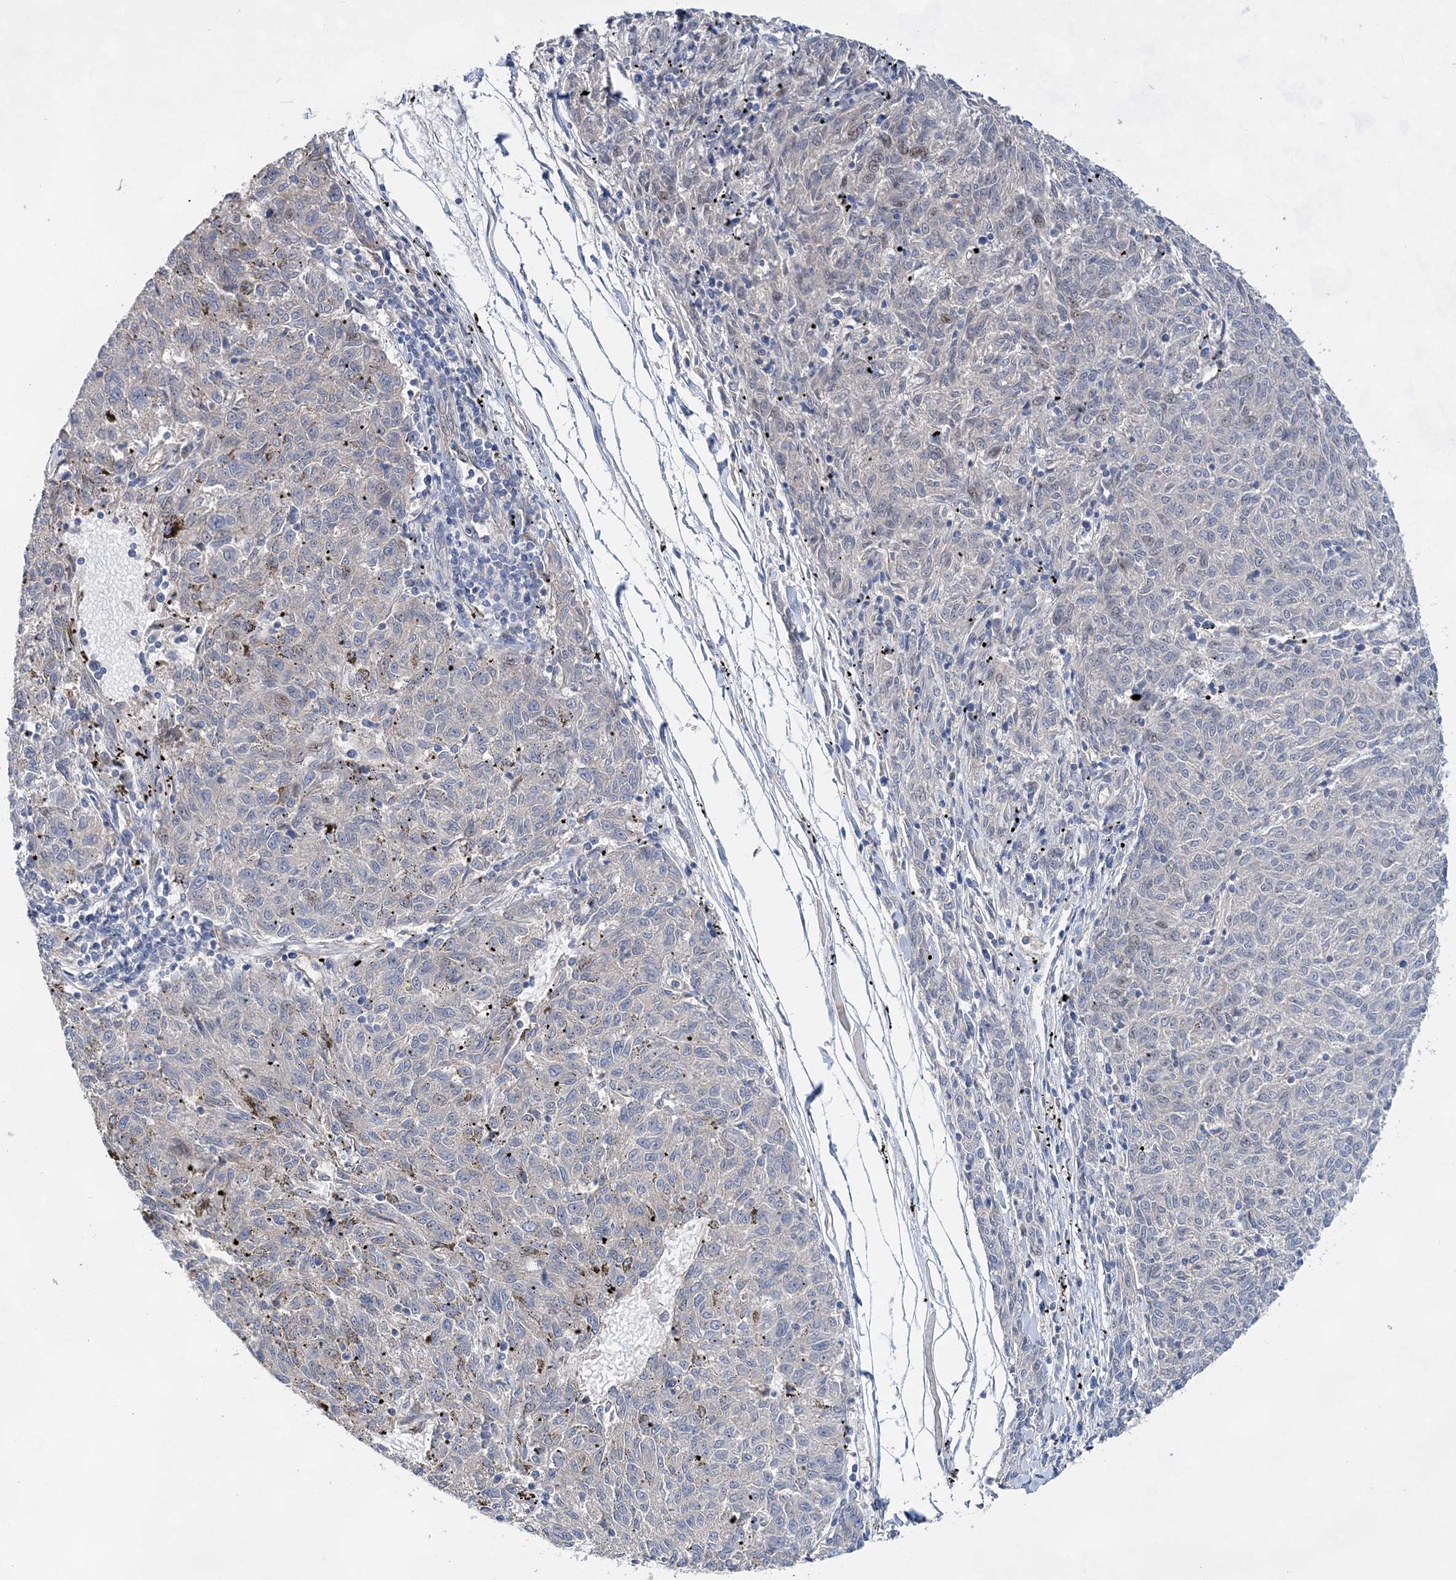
{"staining": {"intensity": "negative", "quantity": "none", "location": "none"}, "tissue": "melanoma", "cell_type": "Tumor cells", "image_type": "cancer", "snomed": [{"axis": "morphology", "description": "Malignant melanoma, NOS"}, {"axis": "topography", "description": "Skin"}], "caption": "Image shows no significant protein positivity in tumor cells of malignant melanoma.", "gene": "TRAPPC13", "patient": {"sex": "female", "age": 72}}